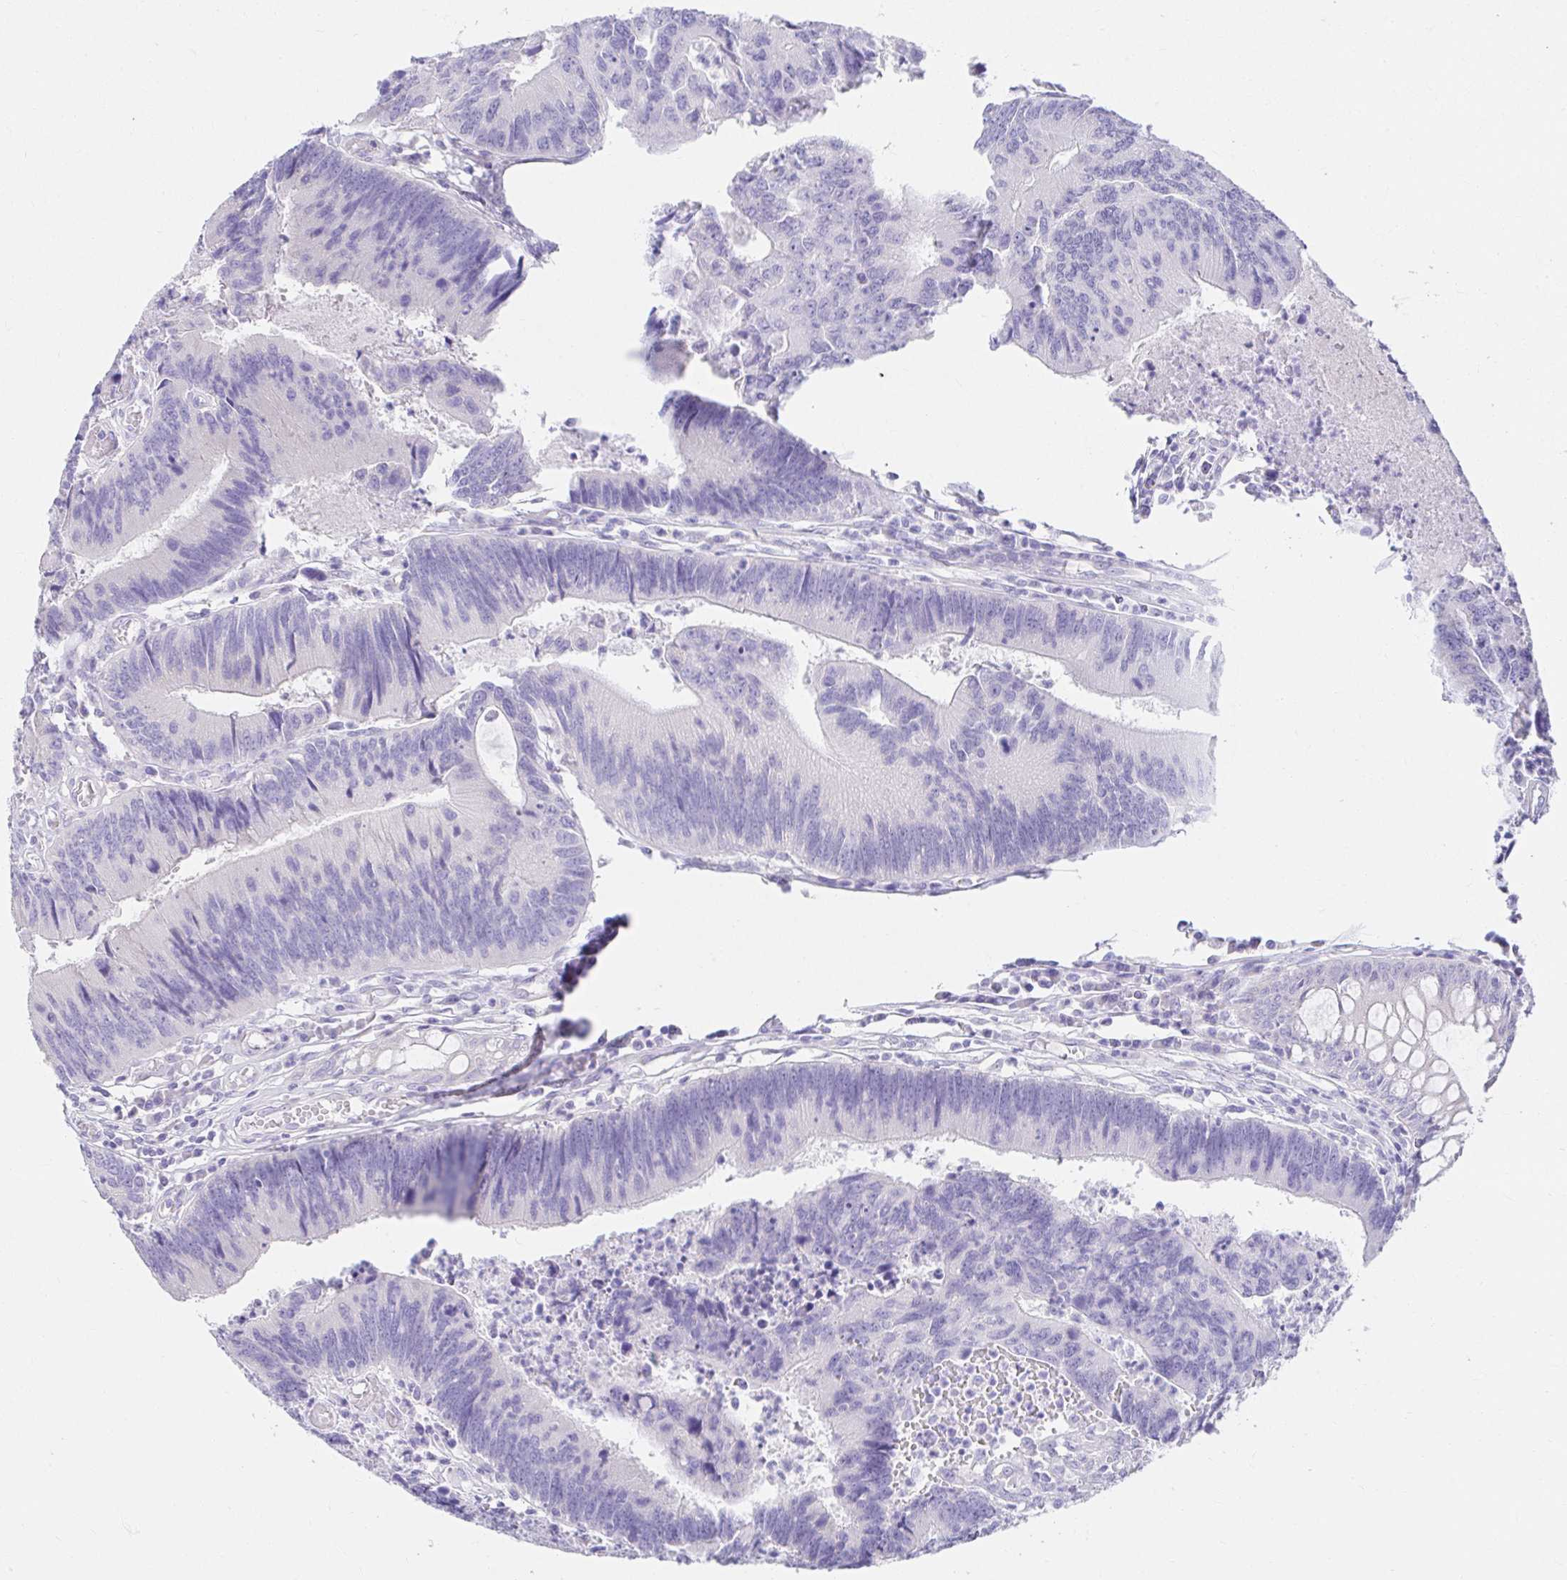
{"staining": {"intensity": "negative", "quantity": "none", "location": "none"}, "tissue": "colorectal cancer", "cell_type": "Tumor cells", "image_type": "cancer", "snomed": [{"axis": "morphology", "description": "Adenocarcinoma, NOS"}, {"axis": "topography", "description": "Colon"}], "caption": "Tumor cells are negative for protein expression in human colorectal adenocarcinoma. (Stains: DAB (3,3'-diaminobenzidine) immunohistochemistry with hematoxylin counter stain, Microscopy: brightfield microscopy at high magnification).", "gene": "VGLL1", "patient": {"sex": "female", "age": 67}}